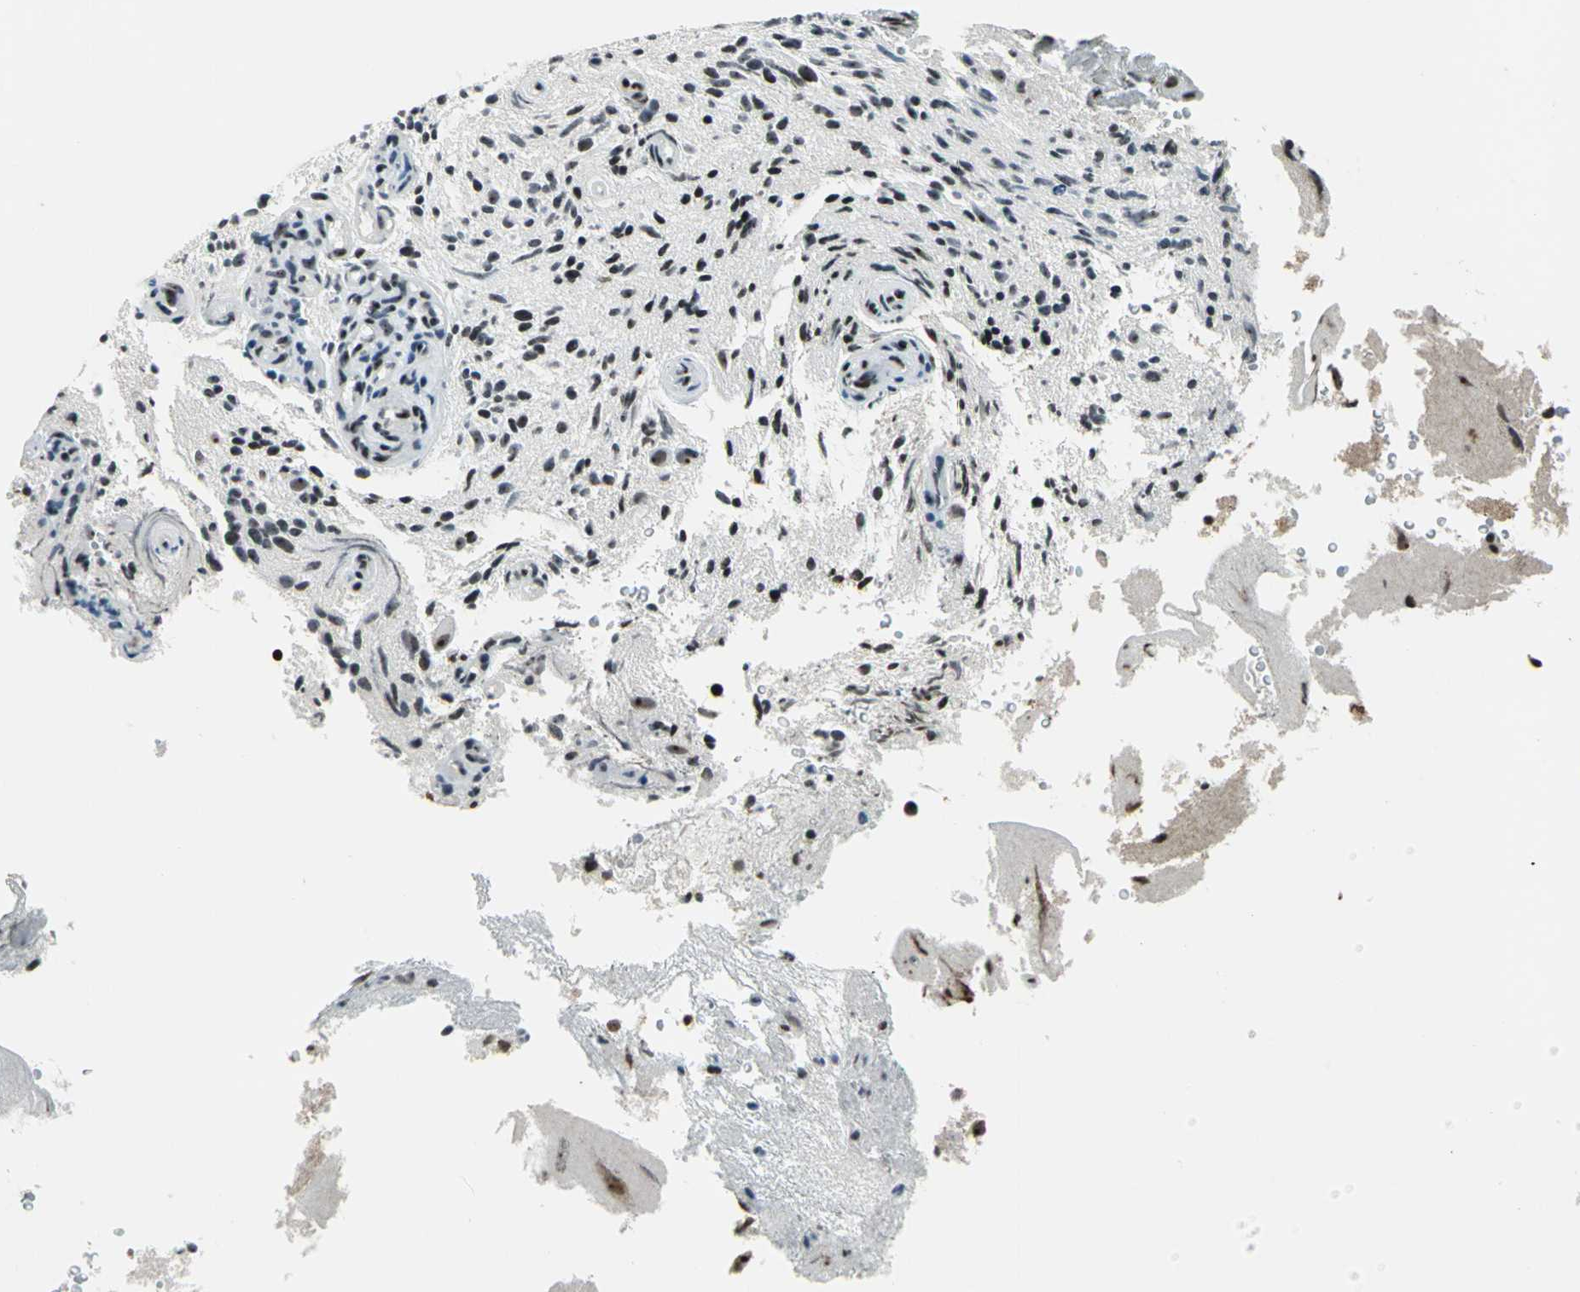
{"staining": {"intensity": "weak", "quantity": "<25%", "location": "nuclear"}, "tissue": "glioma", "cell_type": "Tumor cells", "image_type": "cancer", "snomed": [{"axis": "morphology", "description": "Normal tissue, NOS"}, {"axis": "morphology", "description": "Glioma, malignant, High grade"}, {"axis": "topography", "description": "Cerebral cortex"}], "caption": "Immunohistochemistry (IHC) photomicrograph of neoplastic tissue: human malignant glioma (high-grade) stained with DAB (3,3'-diaminobenzidine) reveals no significant protein expression in tumor cells. (Brightfield microscopy of DAB (3,3'-diaminobenzidine) immunohistochemistry at high magnification).", "gene": "UBTF", "patient": {"sex": "male", "age": 75}}